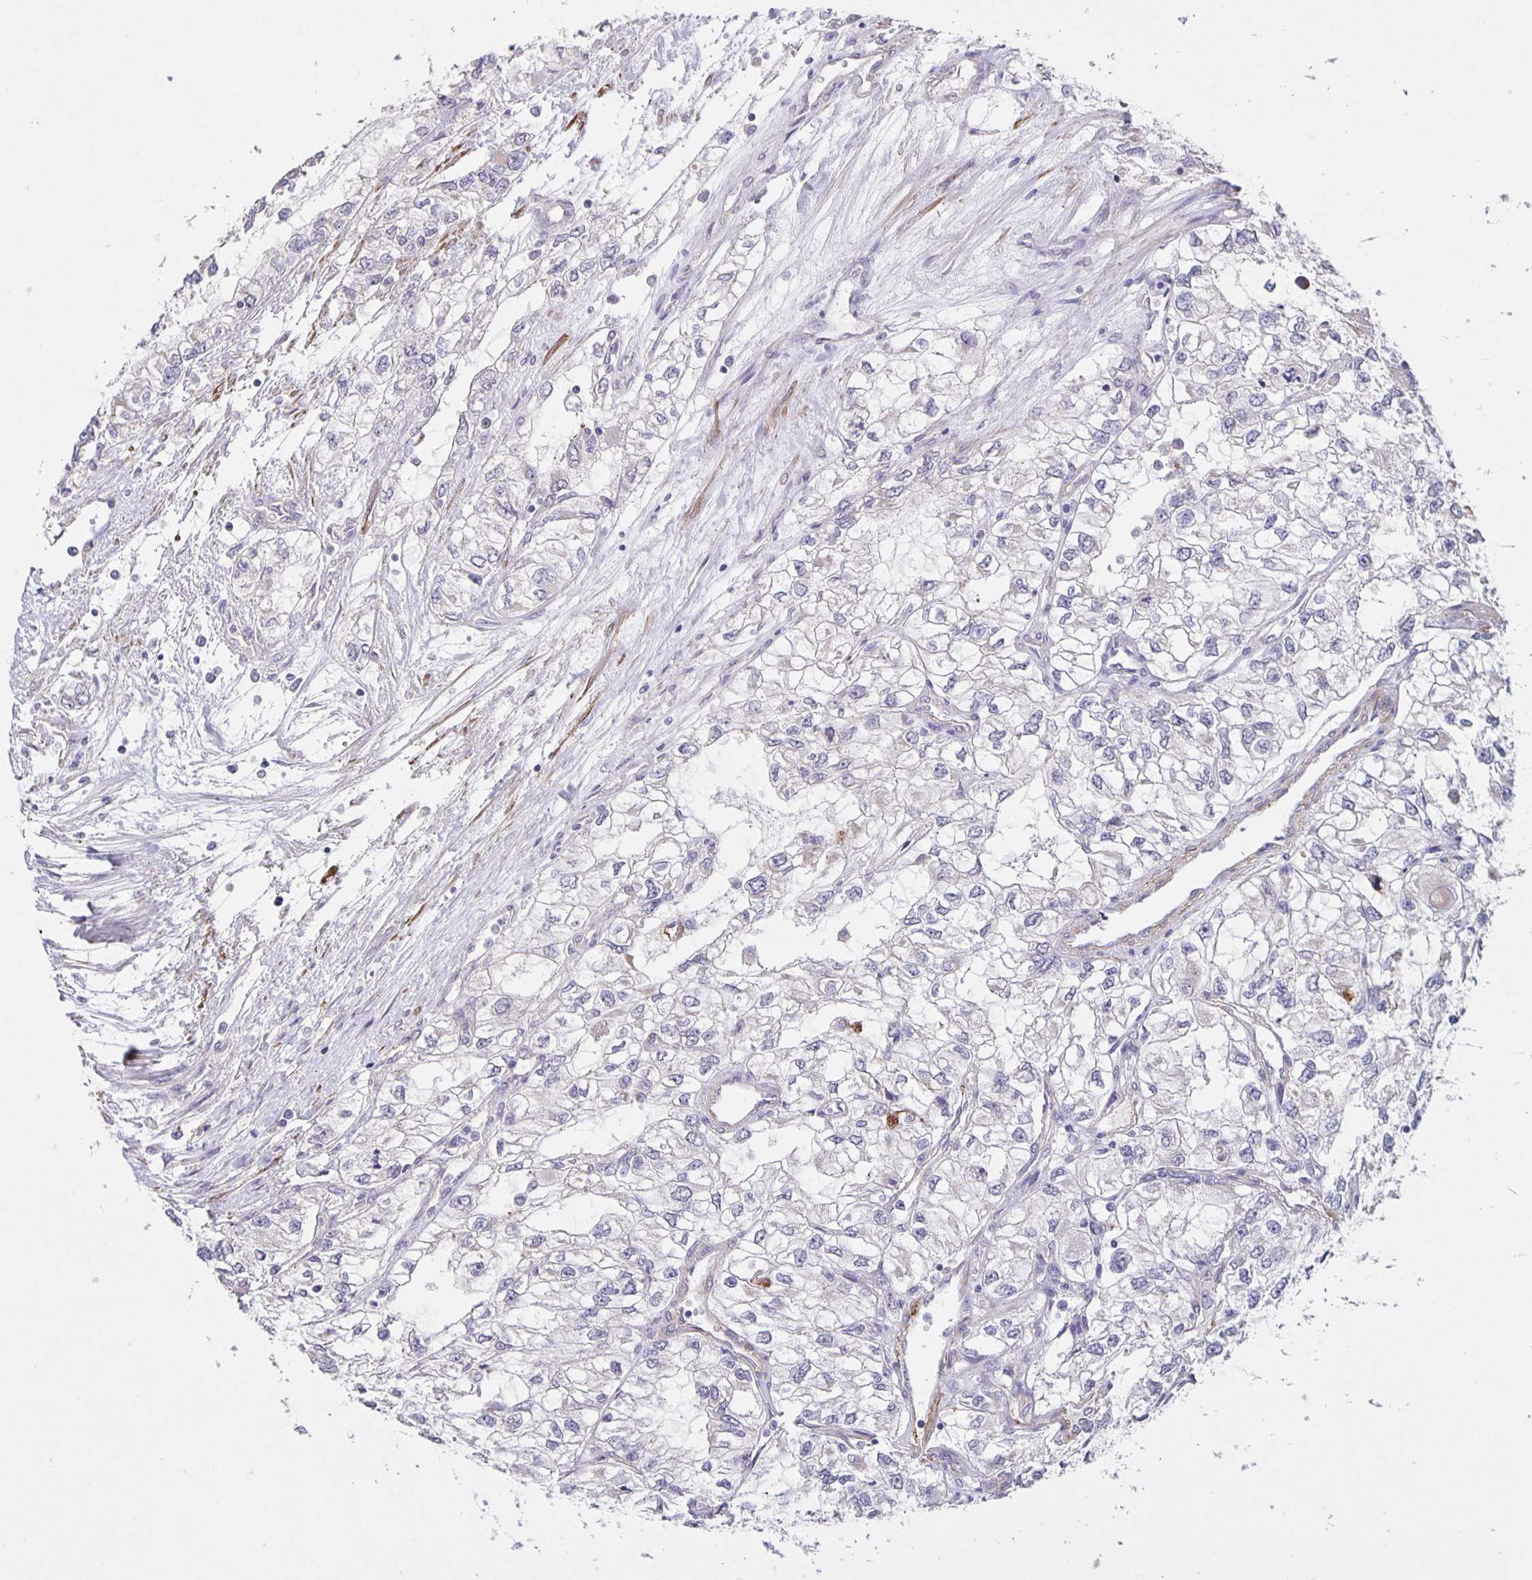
{"staining": {"intensity": "negative", "quantity": "none", "location": "none"}, "tissue": "renal cancer", "cell_type": "Tumor cells", "image_type": "cancer", "snomed": [{"axis": "morphology", "description": "Adenocarcinoma, NOS"}, {"axis": "topography", "description": "Kidney"}], "caption": "Immunohistochemical staining of renal cancer (adenocarcinoma) reveals no significant staining in tumor cells.", "gene": "SRCIN1", "patient": {"sex": "female", "age": 59}}